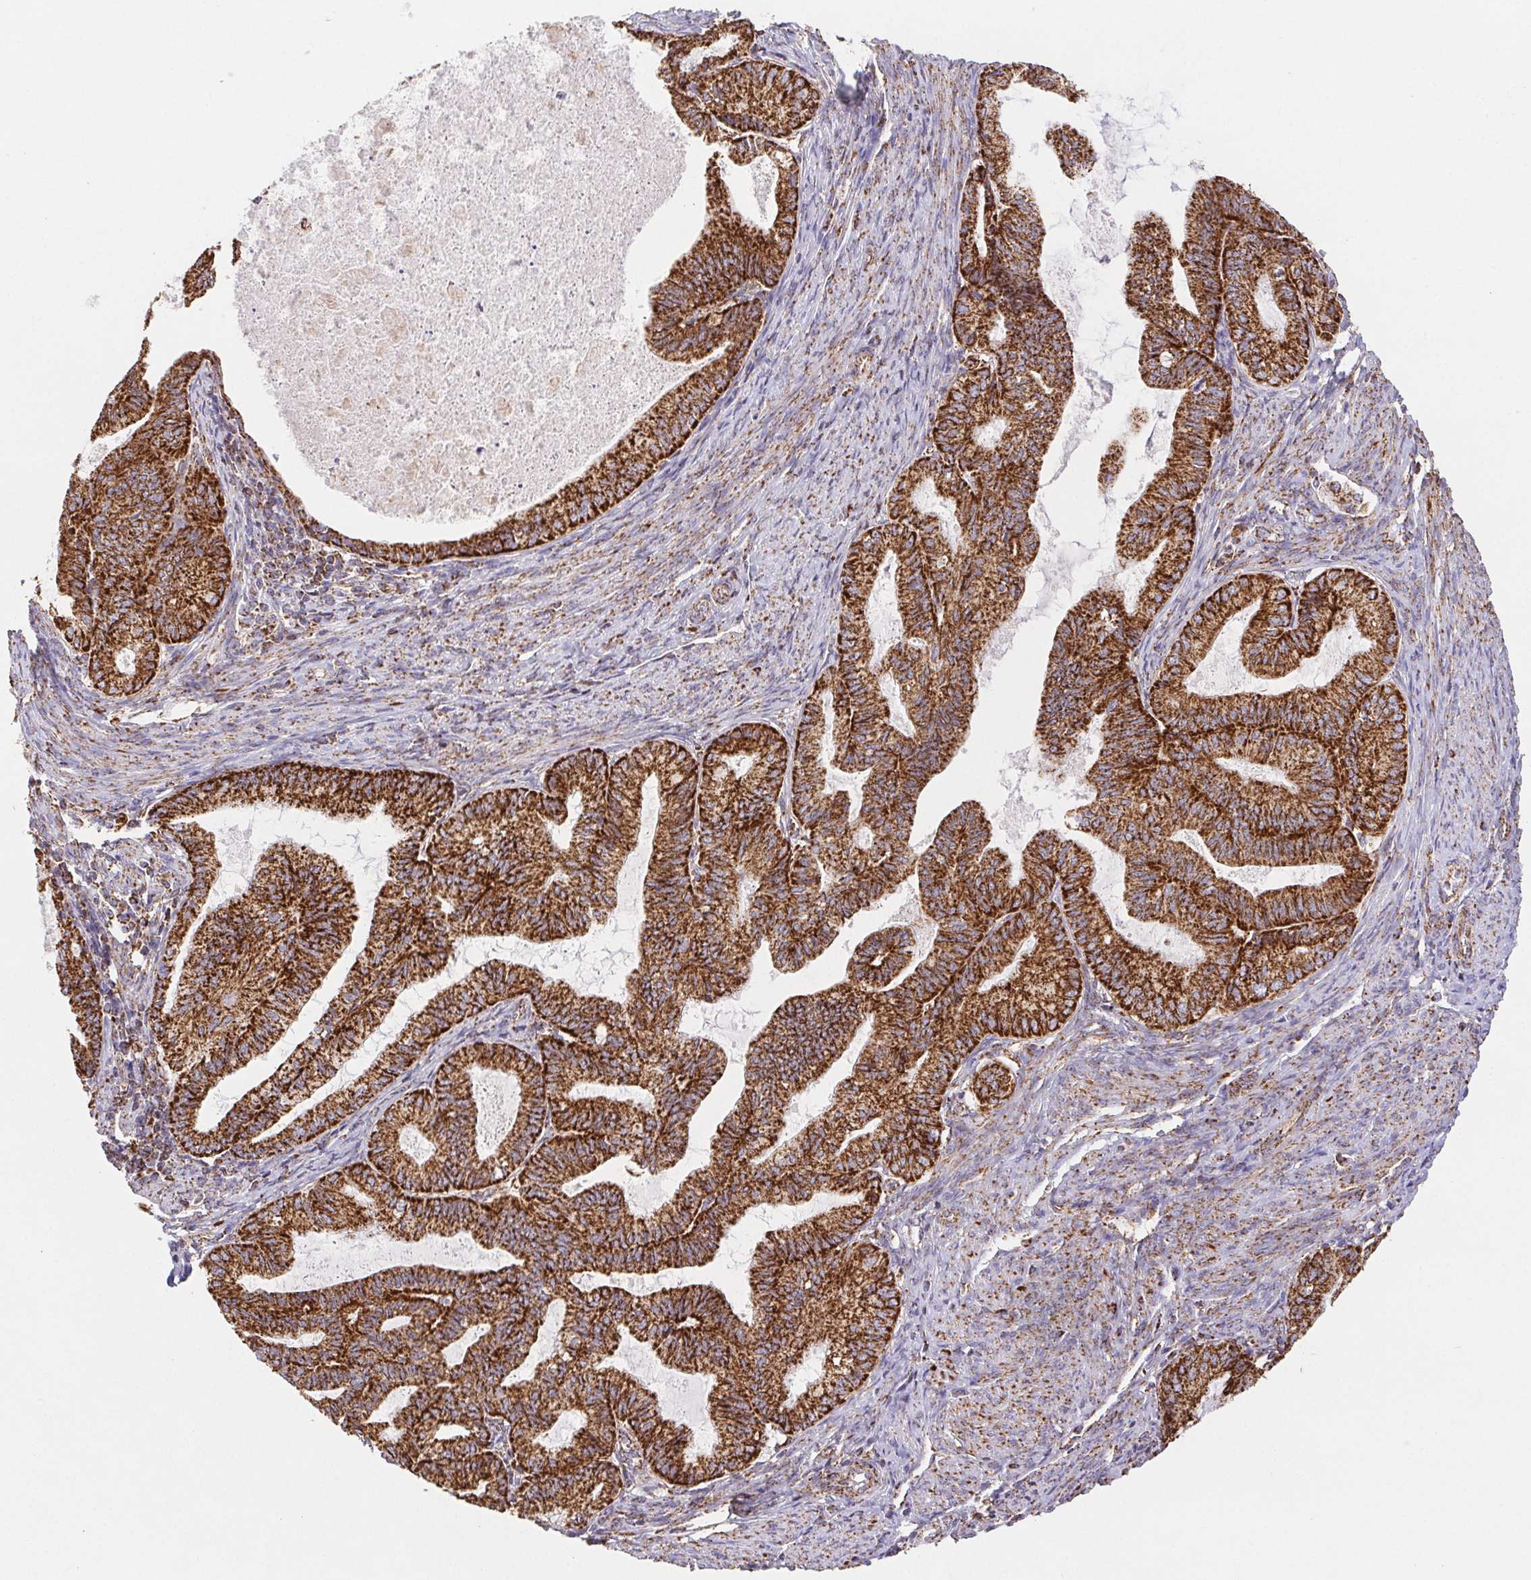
{"staining": {"intensity": "strong", "quantity": ">75%", "location": "cytoplasmic/membranous"}, "tissue": "endometrial cancer", "cell_type": "Tumor cells", "image_type": "cancer", "snomed": [{"axis": "morphology", "description": "Adenocarcinoma, NOS"}, {"axis": "topography", "description": "Endometrium"}], "caption": "High-power microscopy captured an immunohistochemistry (IHC) image of endometrial adenocarcinoma, revealing strong cytoplasmic/membranous staining in about >75% of tumor cells.", "gene": "NIPSNAP2", "patient": {"sex": "female", "age": 86}}